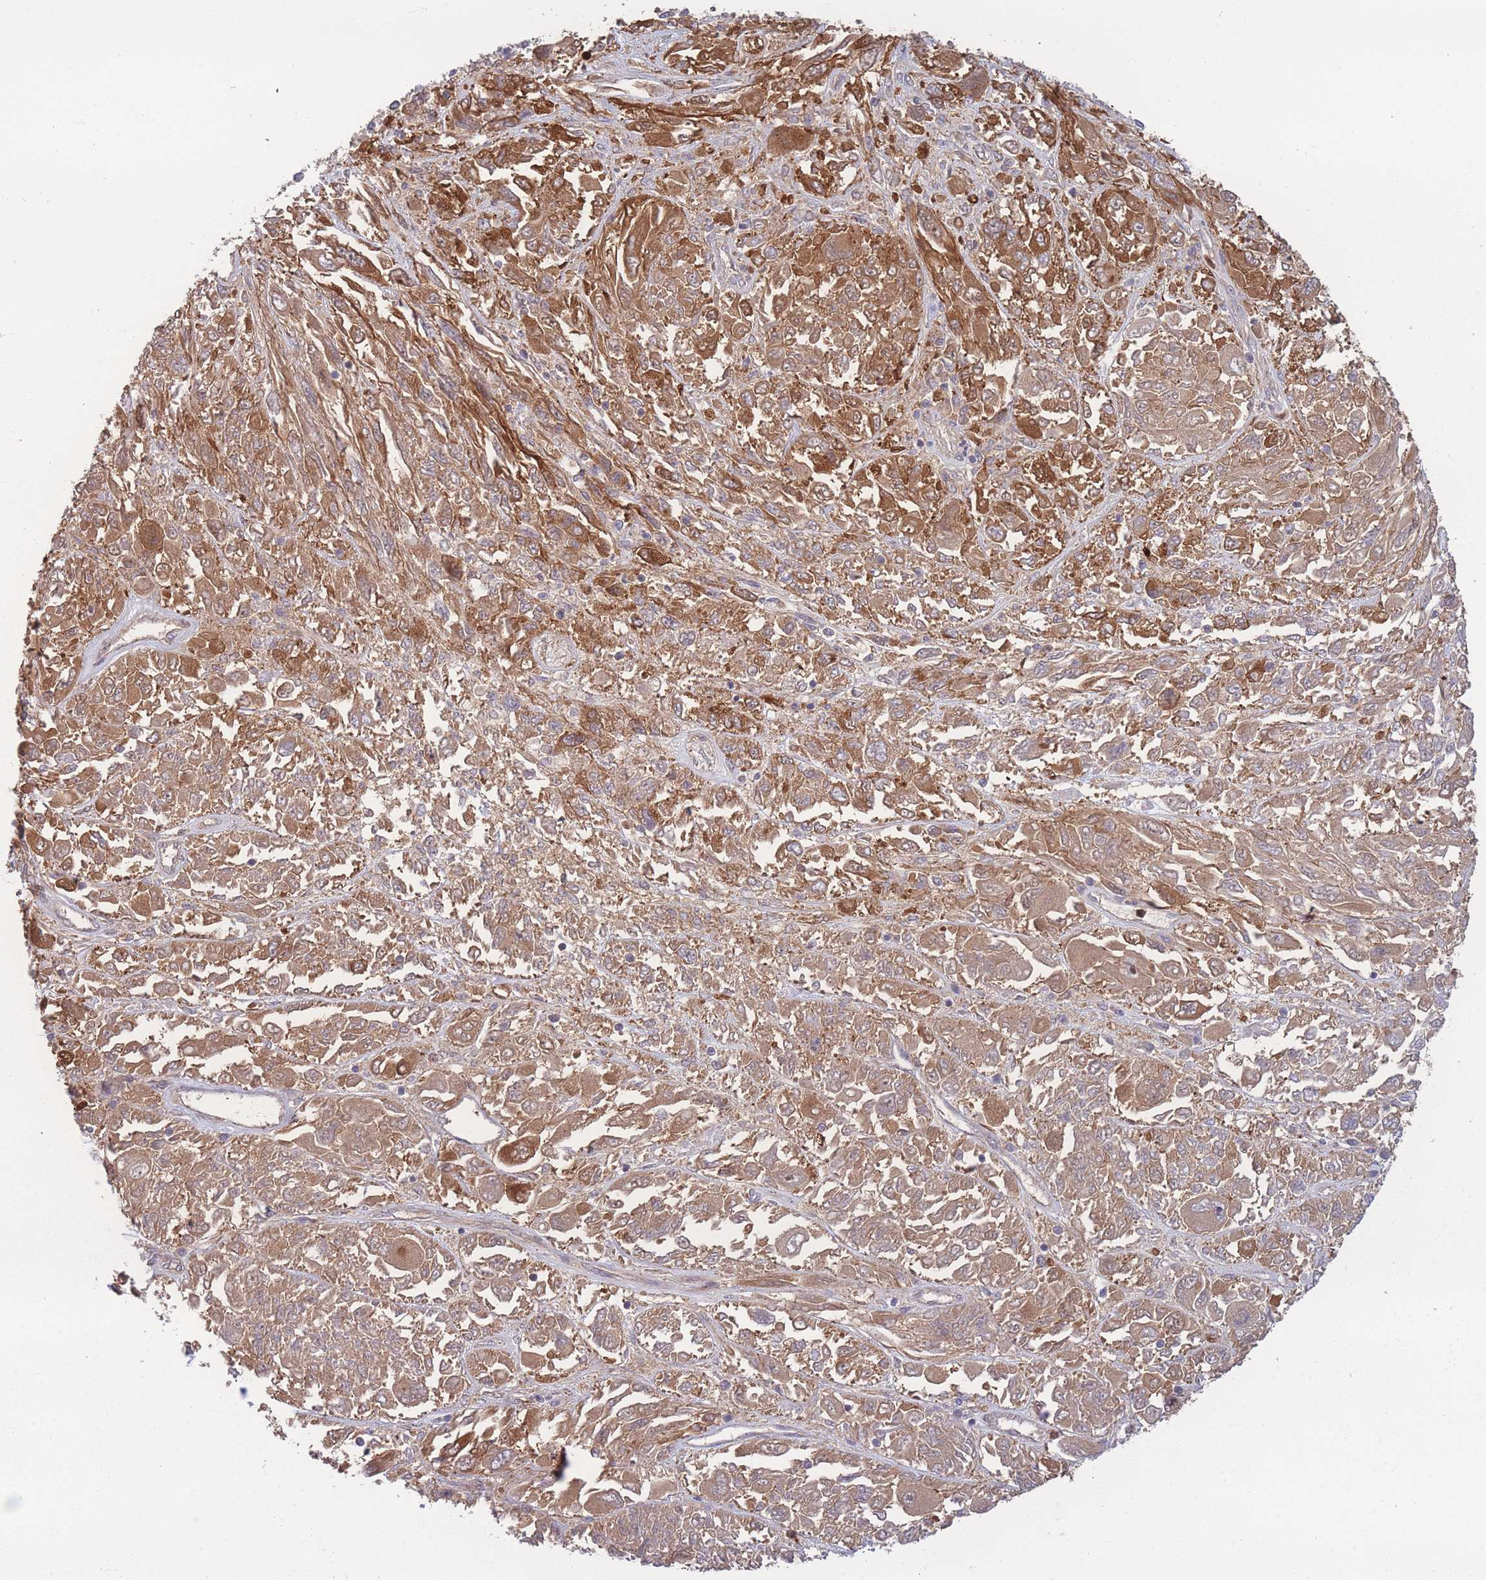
{"staining": {"intensity": "moderate", "quantity": ">75%", "location": "cytoplasmic/membranous"}, "tissue": "melanoma", "cell_type": "Tumor cells", "image_type": "cancer", "snomed": [{"axis": "morphology", "description": "Malignant melanoma, NOS"}, {"axis": "topography", "description": "Skin"}], "caption": "This micrograph demonstrates IHC staining of malignant melanoma, with medium moderate cytoplasmic/membranous positivity in approximately >75% of tumor cells.", "gene": "STEAP3", "patient": {"sex": "female", "age": 91}}